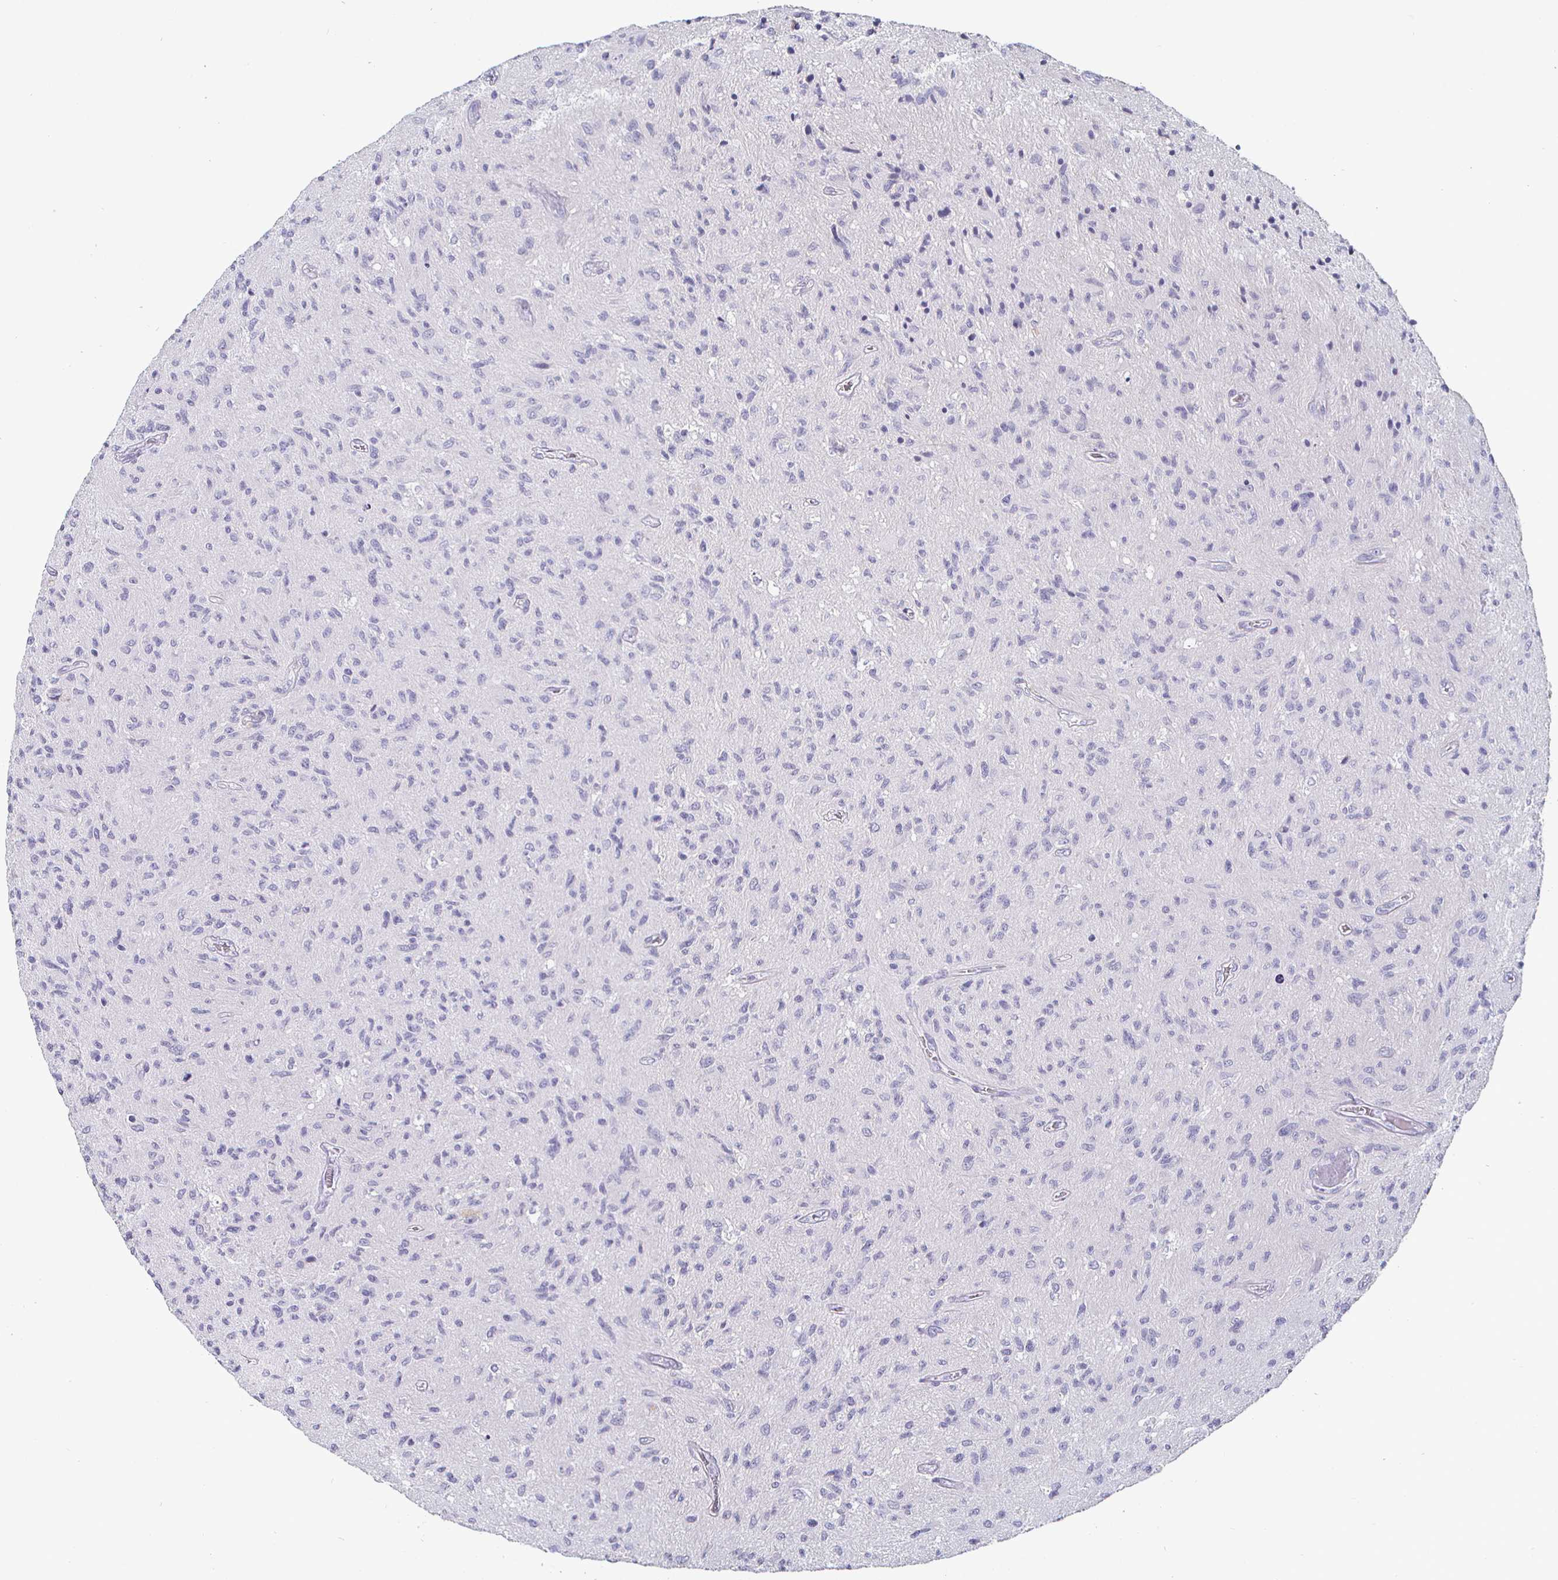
{"staining": {"intensity": "negative", "quantity": "none", "location": "none"}, "tissue": "glioma", "cell_type": "Tumor cells", "image_type": "cancer", "snomed": [{"axis": "morphology", "description": "Glioma, malignant, High grade"}, {"axis": "topography", "description": "Brain"}], "caption": "An immunohistochemistry histopathology image of glioma is shown. There is no staining in tumor cells of glioma.", "gene": "ENPP1", "patient": {"sex": "male", "age": 54}}